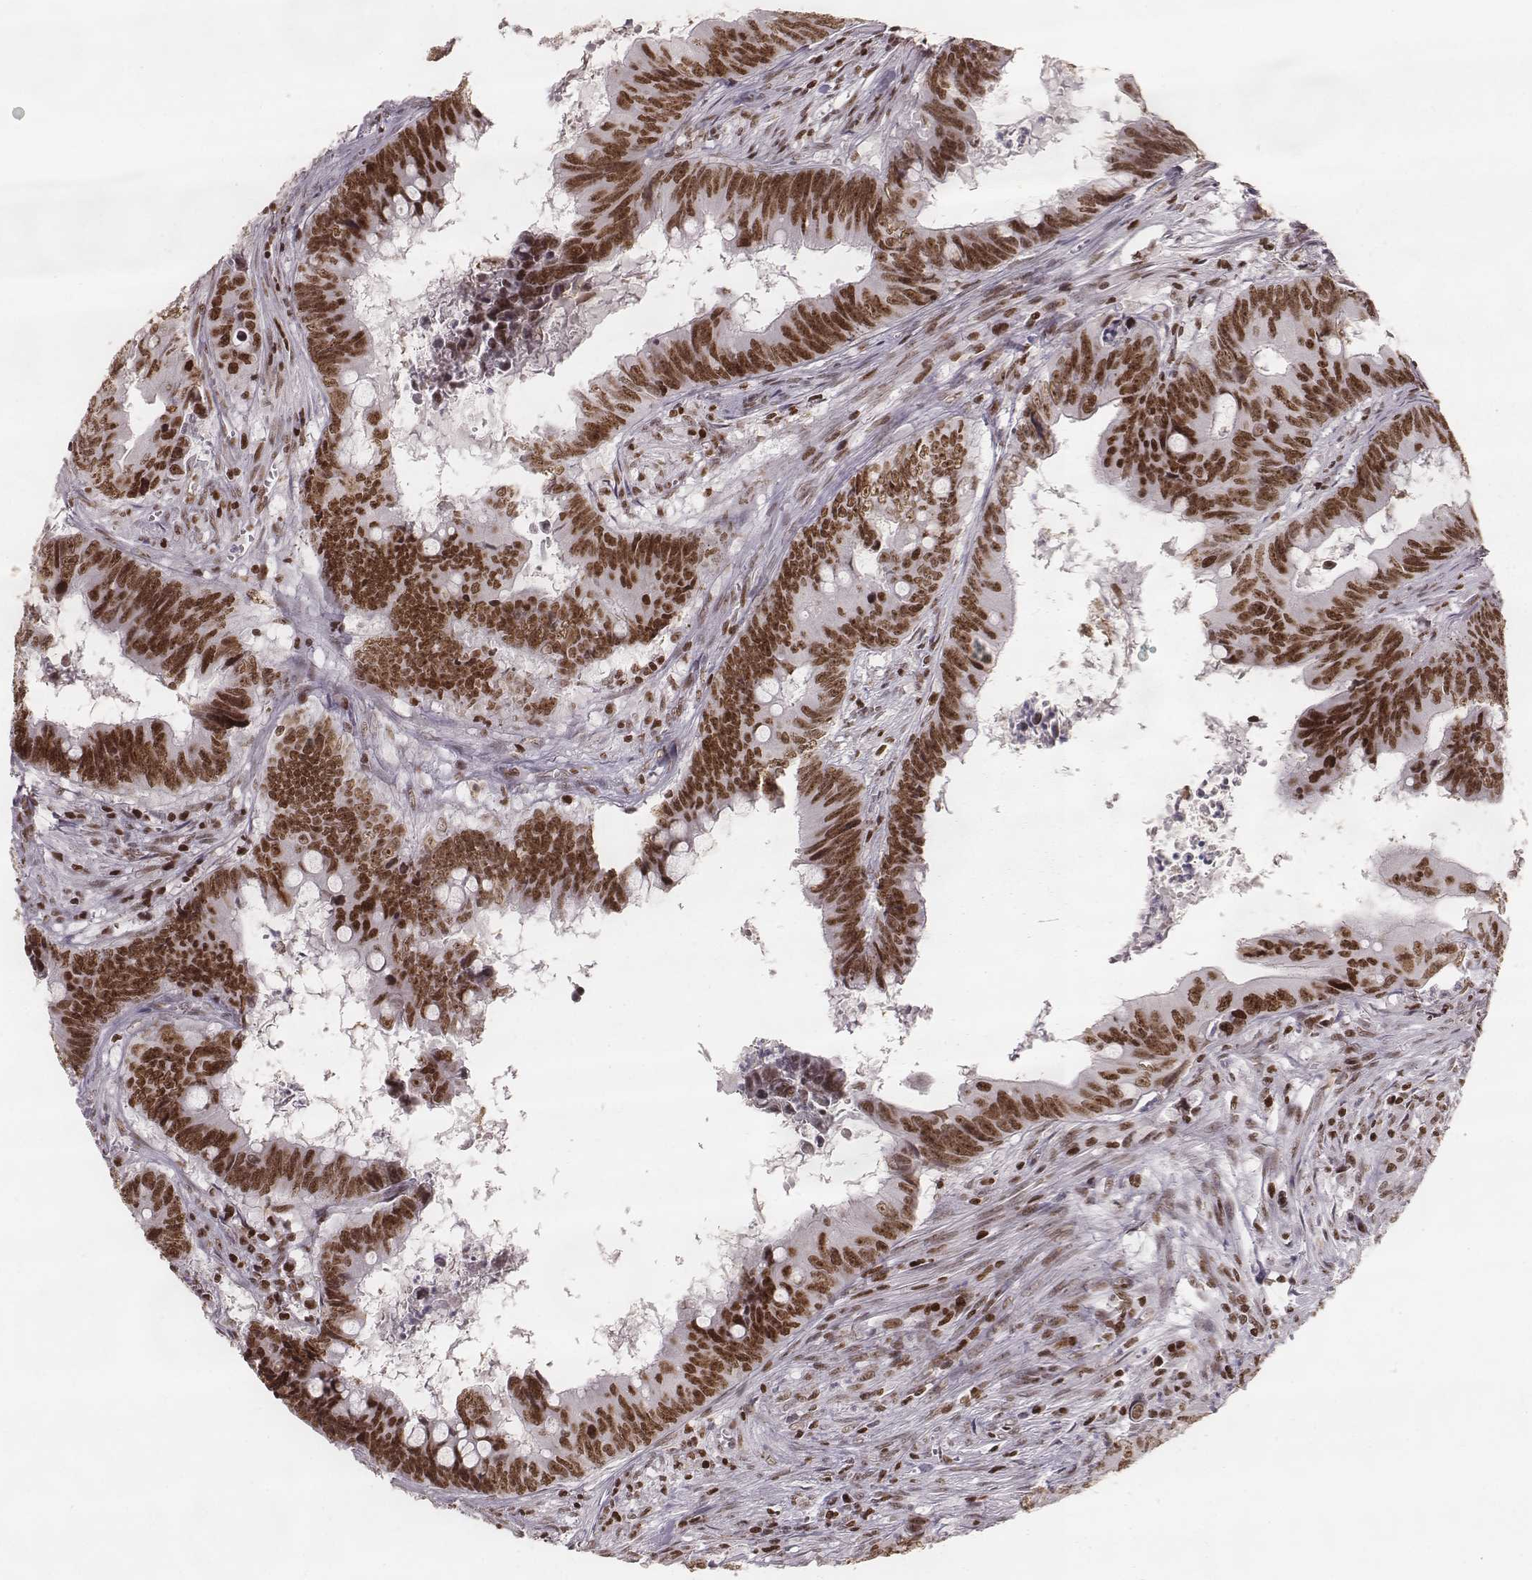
{"staining": {"intensity": "strong", "quantity": ">75%", "location": "nuclear"}, "tissue": "colorectal cancer", "cell_type": "Tumor cells", "image_type": "cancer", "snomed": [{"axis": "morphology", "description": "Adenocarcinoma, NOS"}, {"axis": "topography", "description": "Colon"}], "caption": "Human adenocarcinoma (colorectal) stained for a protein (brown) reveals strong nuclear positive staining in approximately >75% of tumor cells.", "gene": "PARP1", "patient": {"sex": "female", "age": 82}}